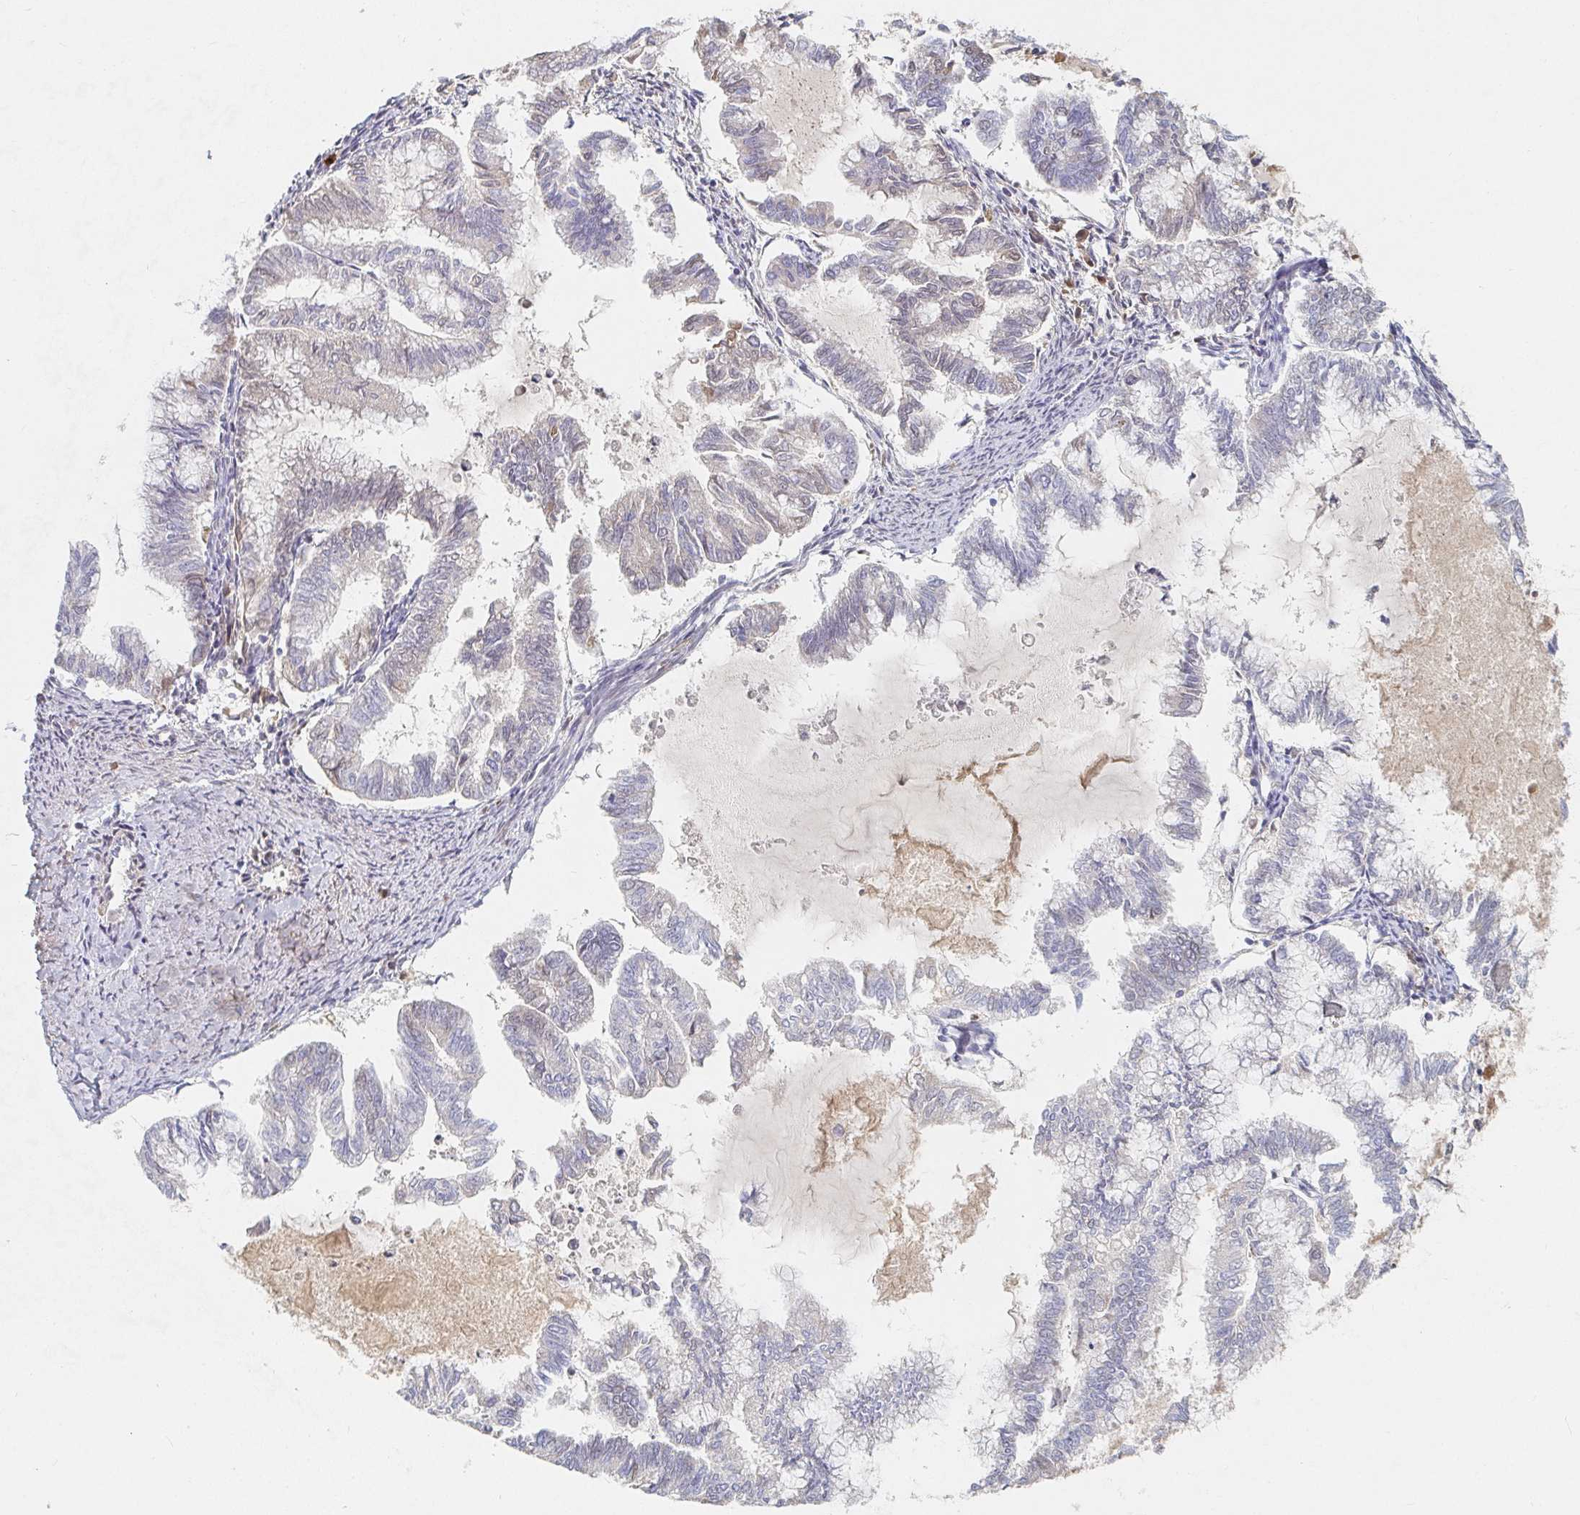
{"staining": {"intensity": "negative", "quantity": "none", "location": "none"}, "tissue": "endometrial cancer", "cell_type": "Tumor cells", "image_type": "cancer", "snomed": [{"axis": "morphology", "description": "Adenocarcinoma, NOS"}, {"axis": "topography", "description": "Endometrium"}], "caption": "This photomicrograph is of endometrial cancer (adenocarcinoma) stained with IHC to label a protein in brown with the nuclei are counter-stained blue. There is no expression in tumor cells.", "gene": "NME9", "patient": {"sex": "female", "age": 79}}